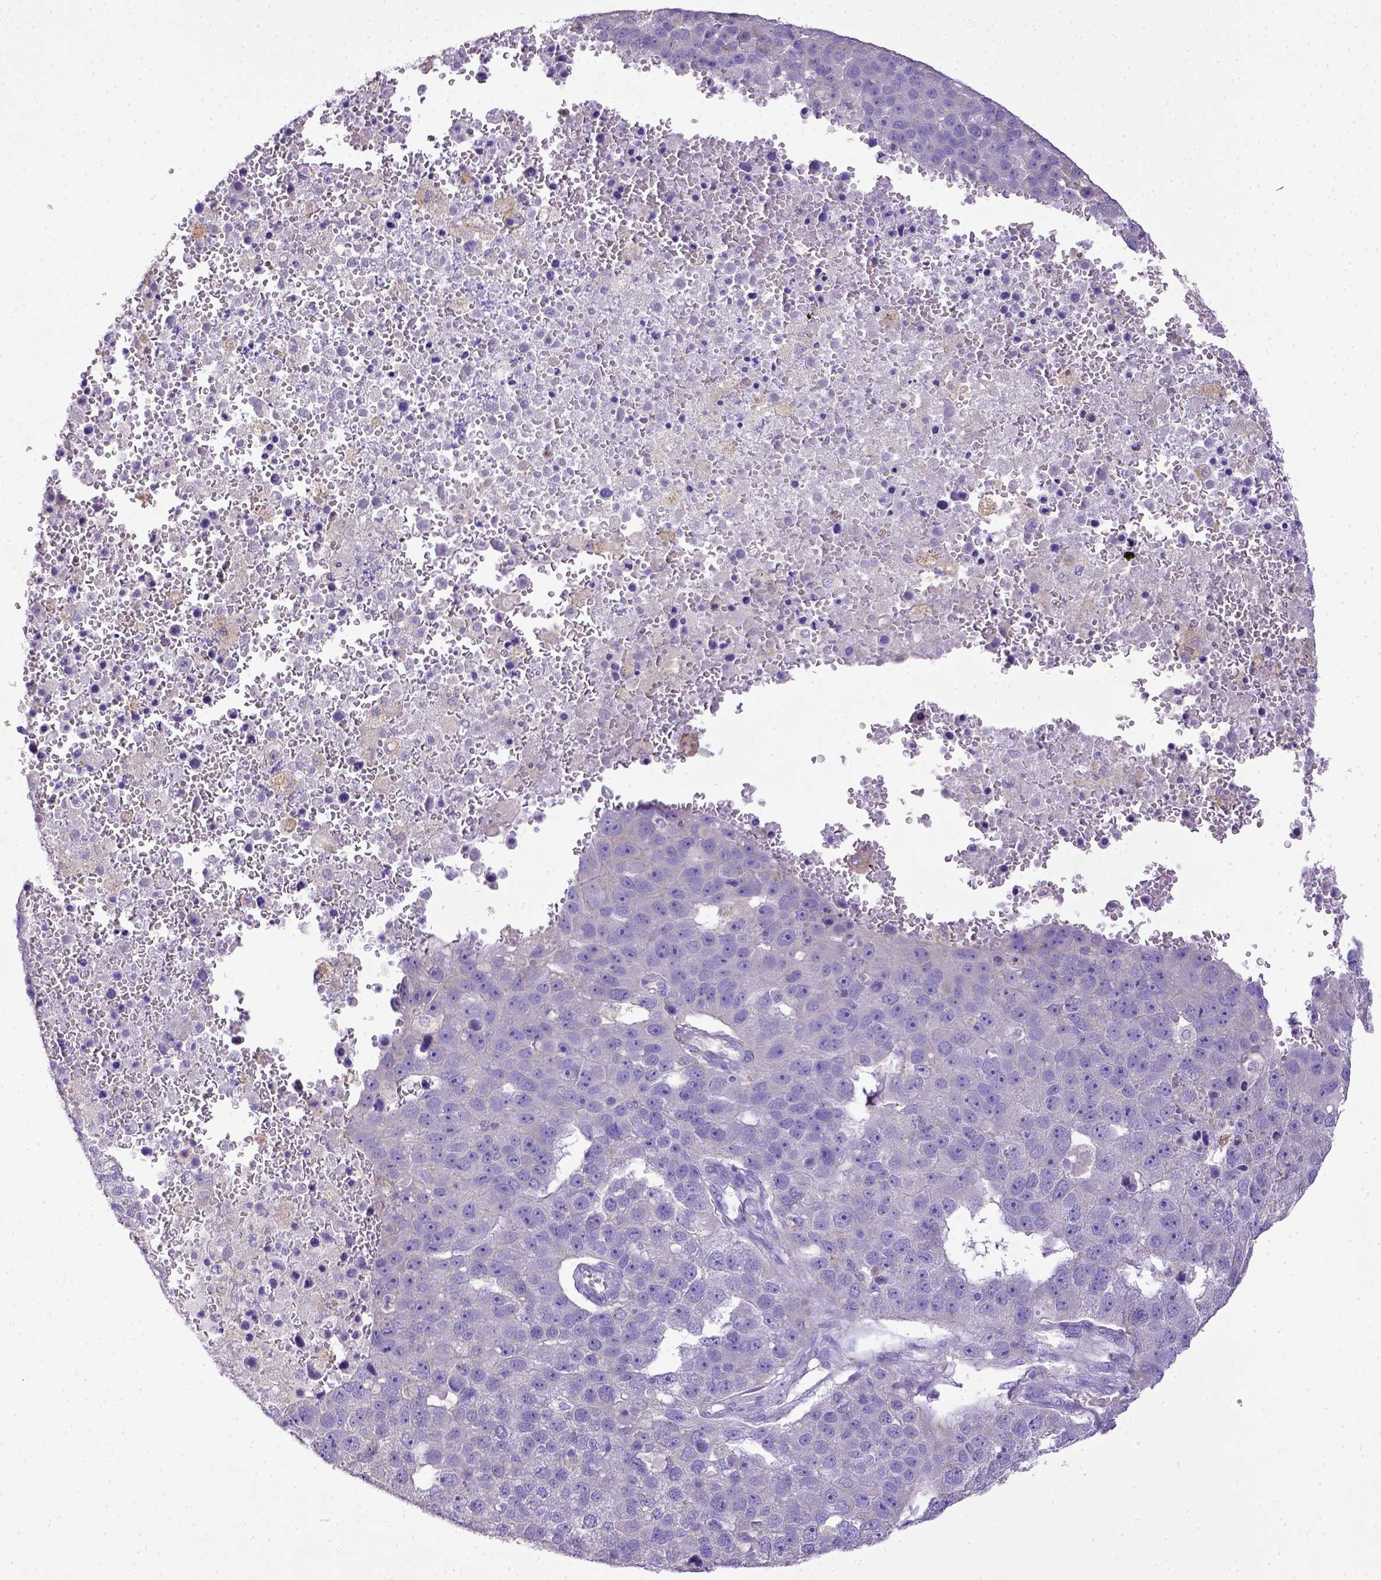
{"staining": {"intensity": "negative", "quantity": "none", "location": "none"}, "tissue": "pancreatic cancer", "cell_type": "Tumor cells", "image_type": "cancer", "snomed": [{"axis": "morphology", "description": "Adenocarcinoma, NOS"}, {"axis": "topography", "description": "Pancreas"}], "caption": "A photomicrograph of adenocarcinoma (pancreatic) stained for a protein reveals no brown staining in tumor cells.", "gene": "CD40", "patient": {"sex": "female", "age": 61}}